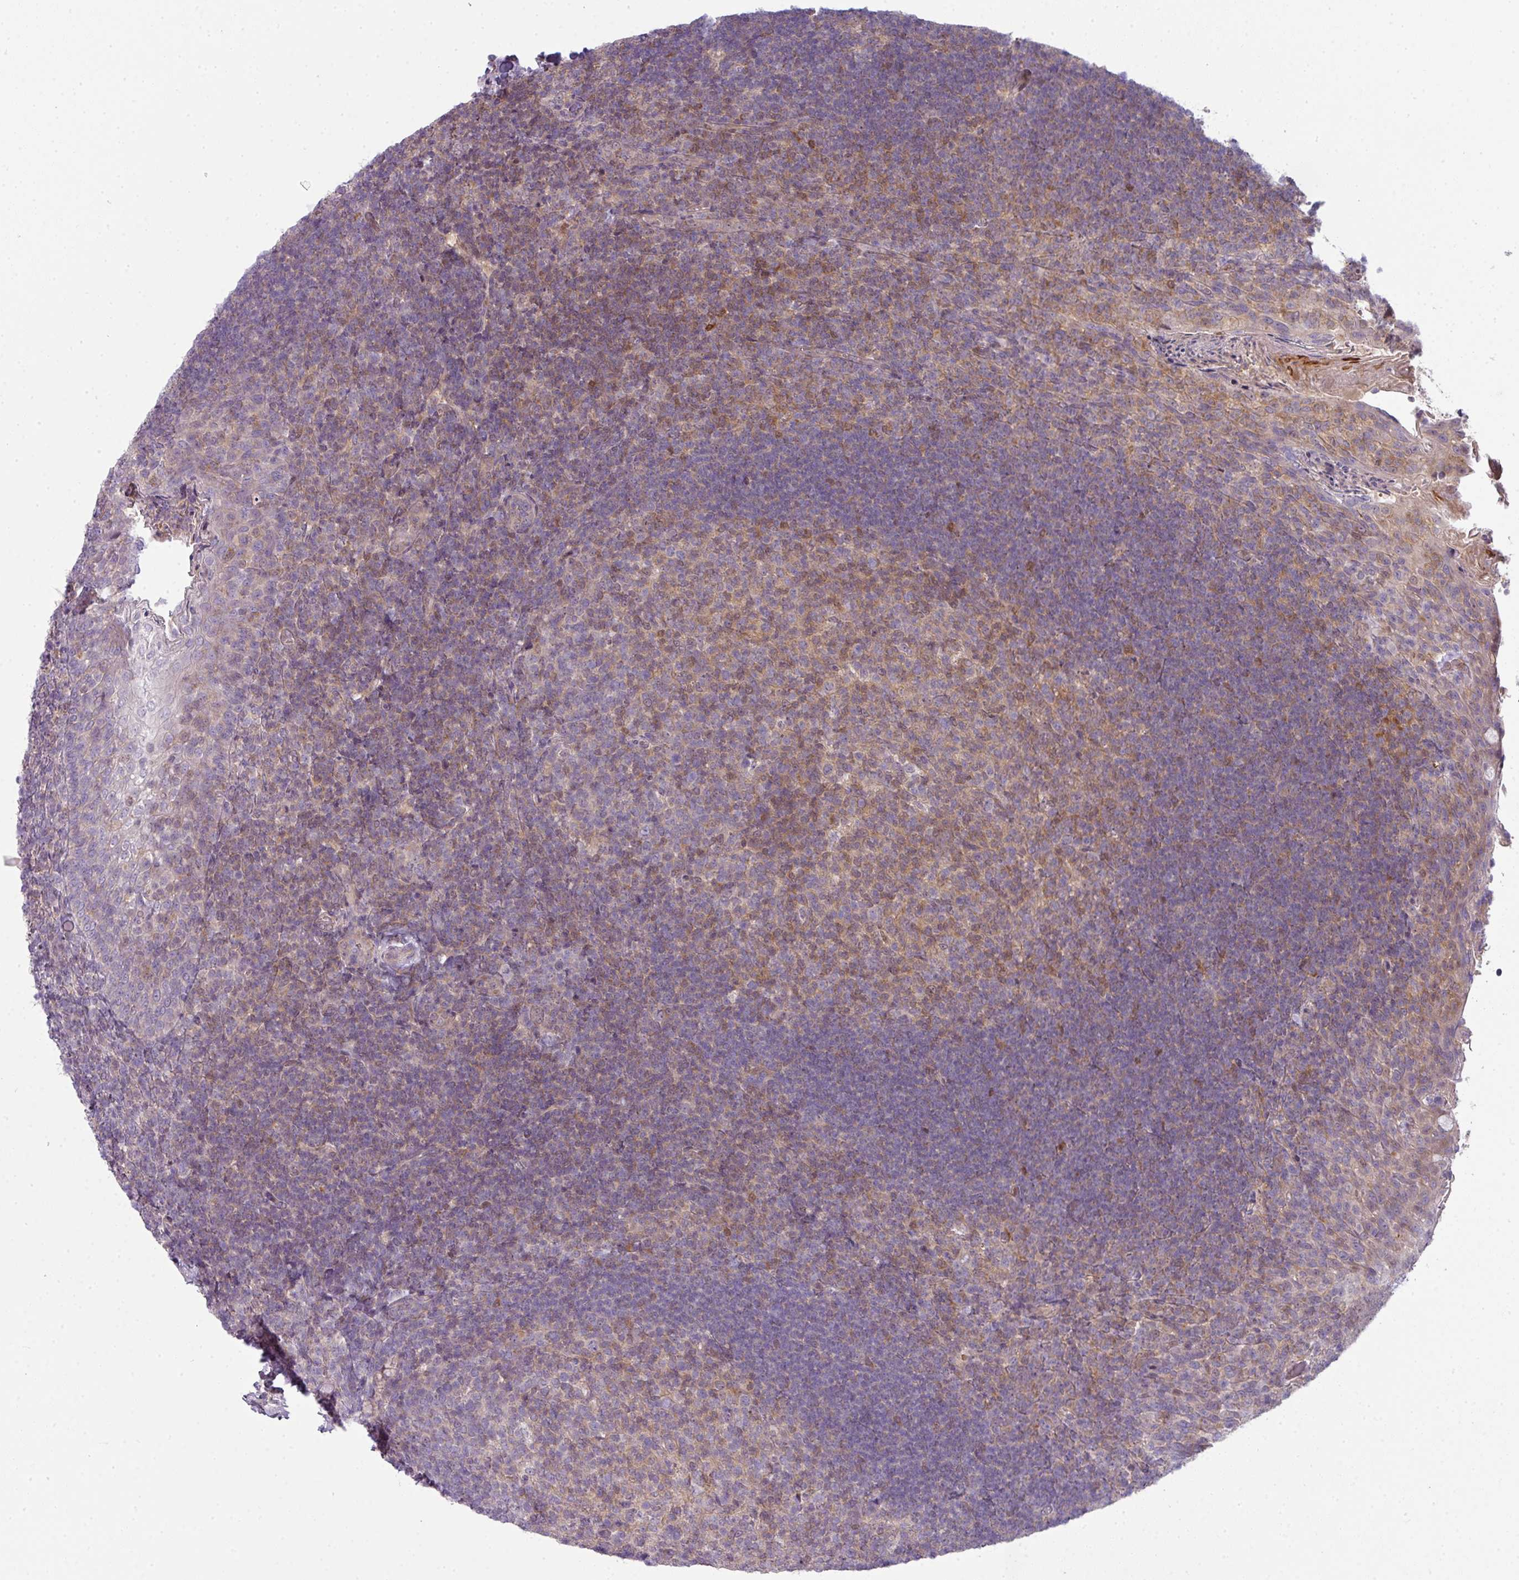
{"staining": {"intensity": "moderate", "quantity": "25%-75%", "location": "cytoplasmic/membranous,nuclear"}, "tissue": "tonsil", "cell_type": "Germinal center cells", "image_type": "normal", "snomed": [{"axis": "morphology", "description": "Normal tissue, NOS"}, {"axis": "topography", "description": "Tonsil"}], "caption": "IHC of benign human tonsil demonstrates medium levels of moderate cytoplasmic/membranous,nuclear positivity in about 25%-75% of germinal center cells. (DAB IHC, brown staining for protein, blue staining for nuclei).", "gene": "STAT5A", "patient": {"sex": "female", "age": 10}}